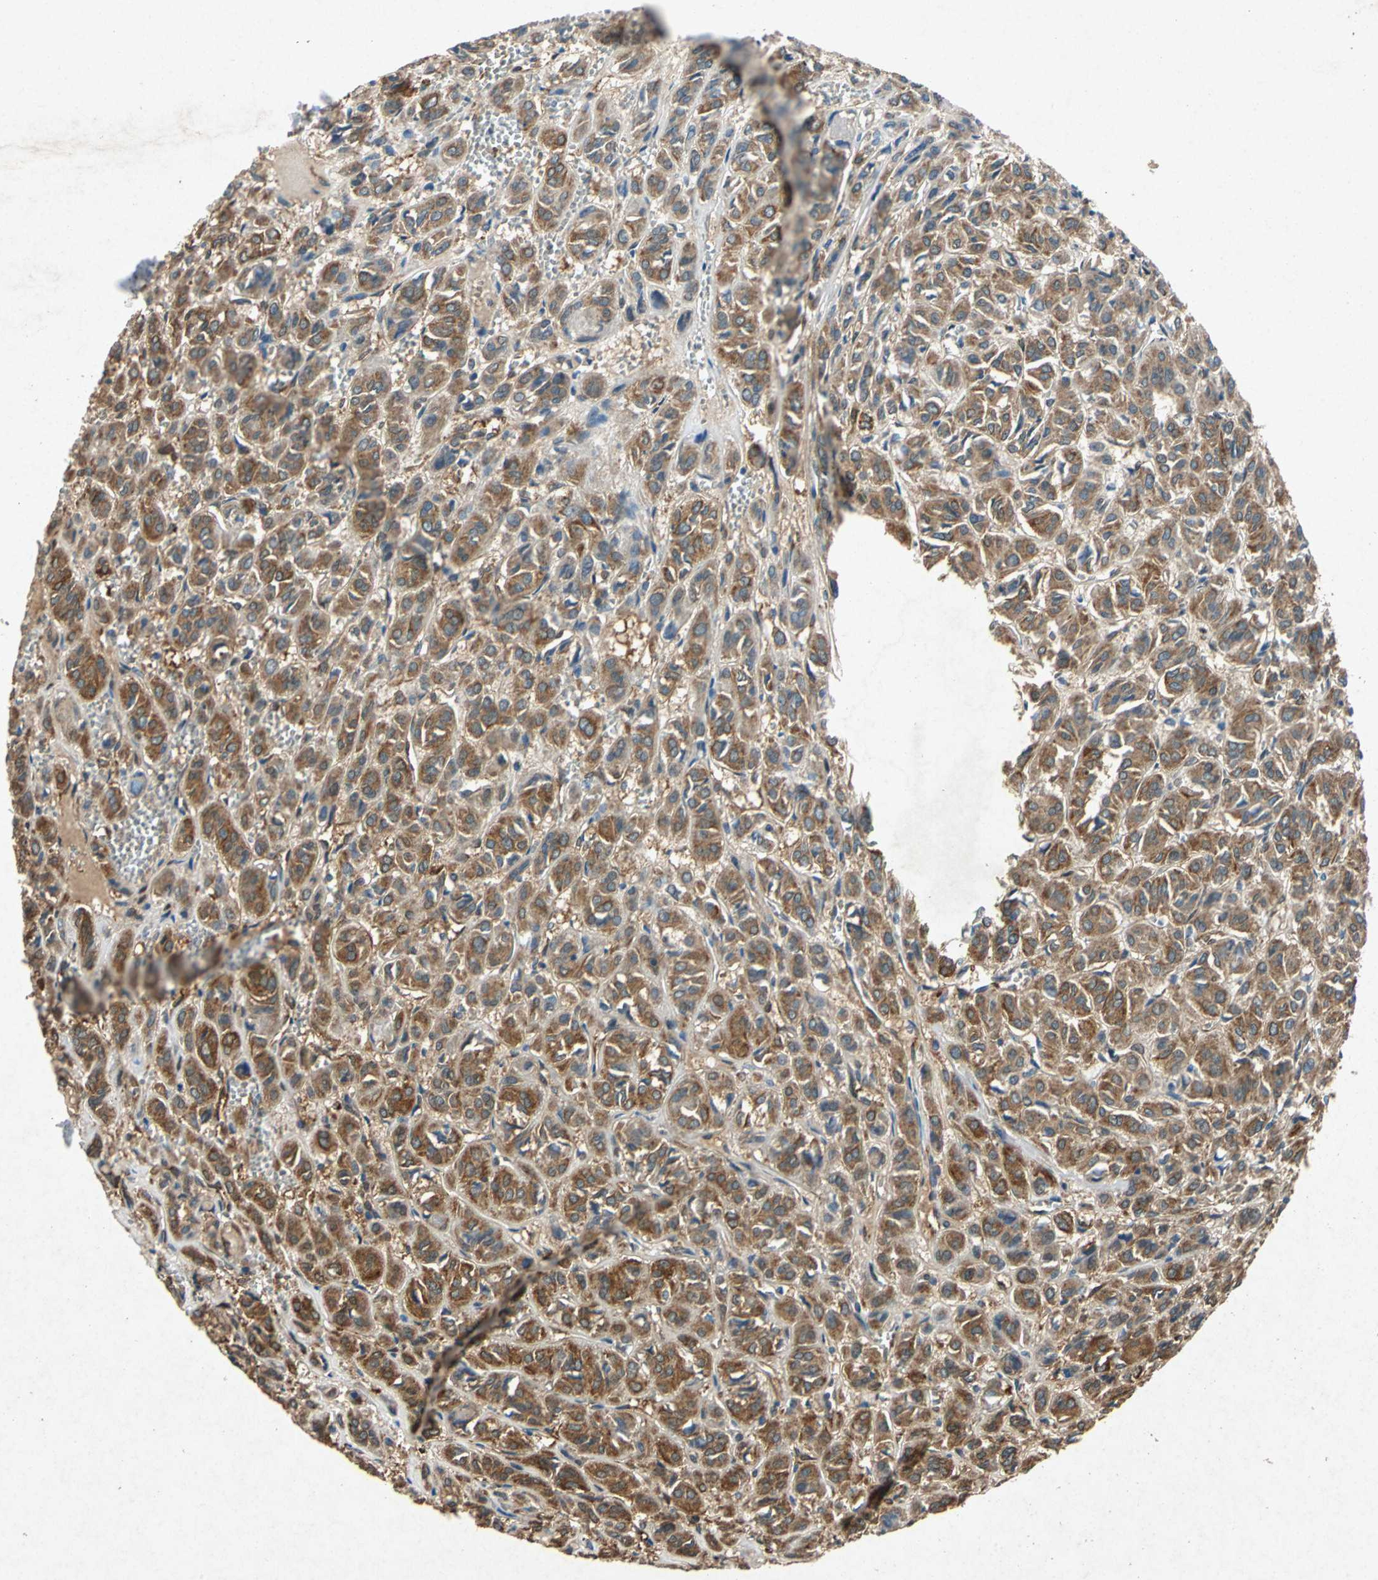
{"staining": {"intensity": "moderate", "quantity": ">75%", "location": "cytoplasmic/membranous"}, "tissue": "thyroid cancer", "cell_type": "Tumor cells", "image_type": "cancer", "snomed": [{"axis": "morphology", "description": "Follicular adenoma carcinoma, NOS"}, {"axis": "topography", "description": "Thyroid gland"}], "caption": "IHC photomicrograph of neoplastic tissue: thyroid cancer stained using immunohistochemistry shows medium levels of moderate protein expression localized specifically in the cytoplasmic/membranous of tumor cells, appearing as a cytoplasmic/membranous brown color.", "gene": "HSP90AB1", "patient": {"sex": "female", "age": 71}}